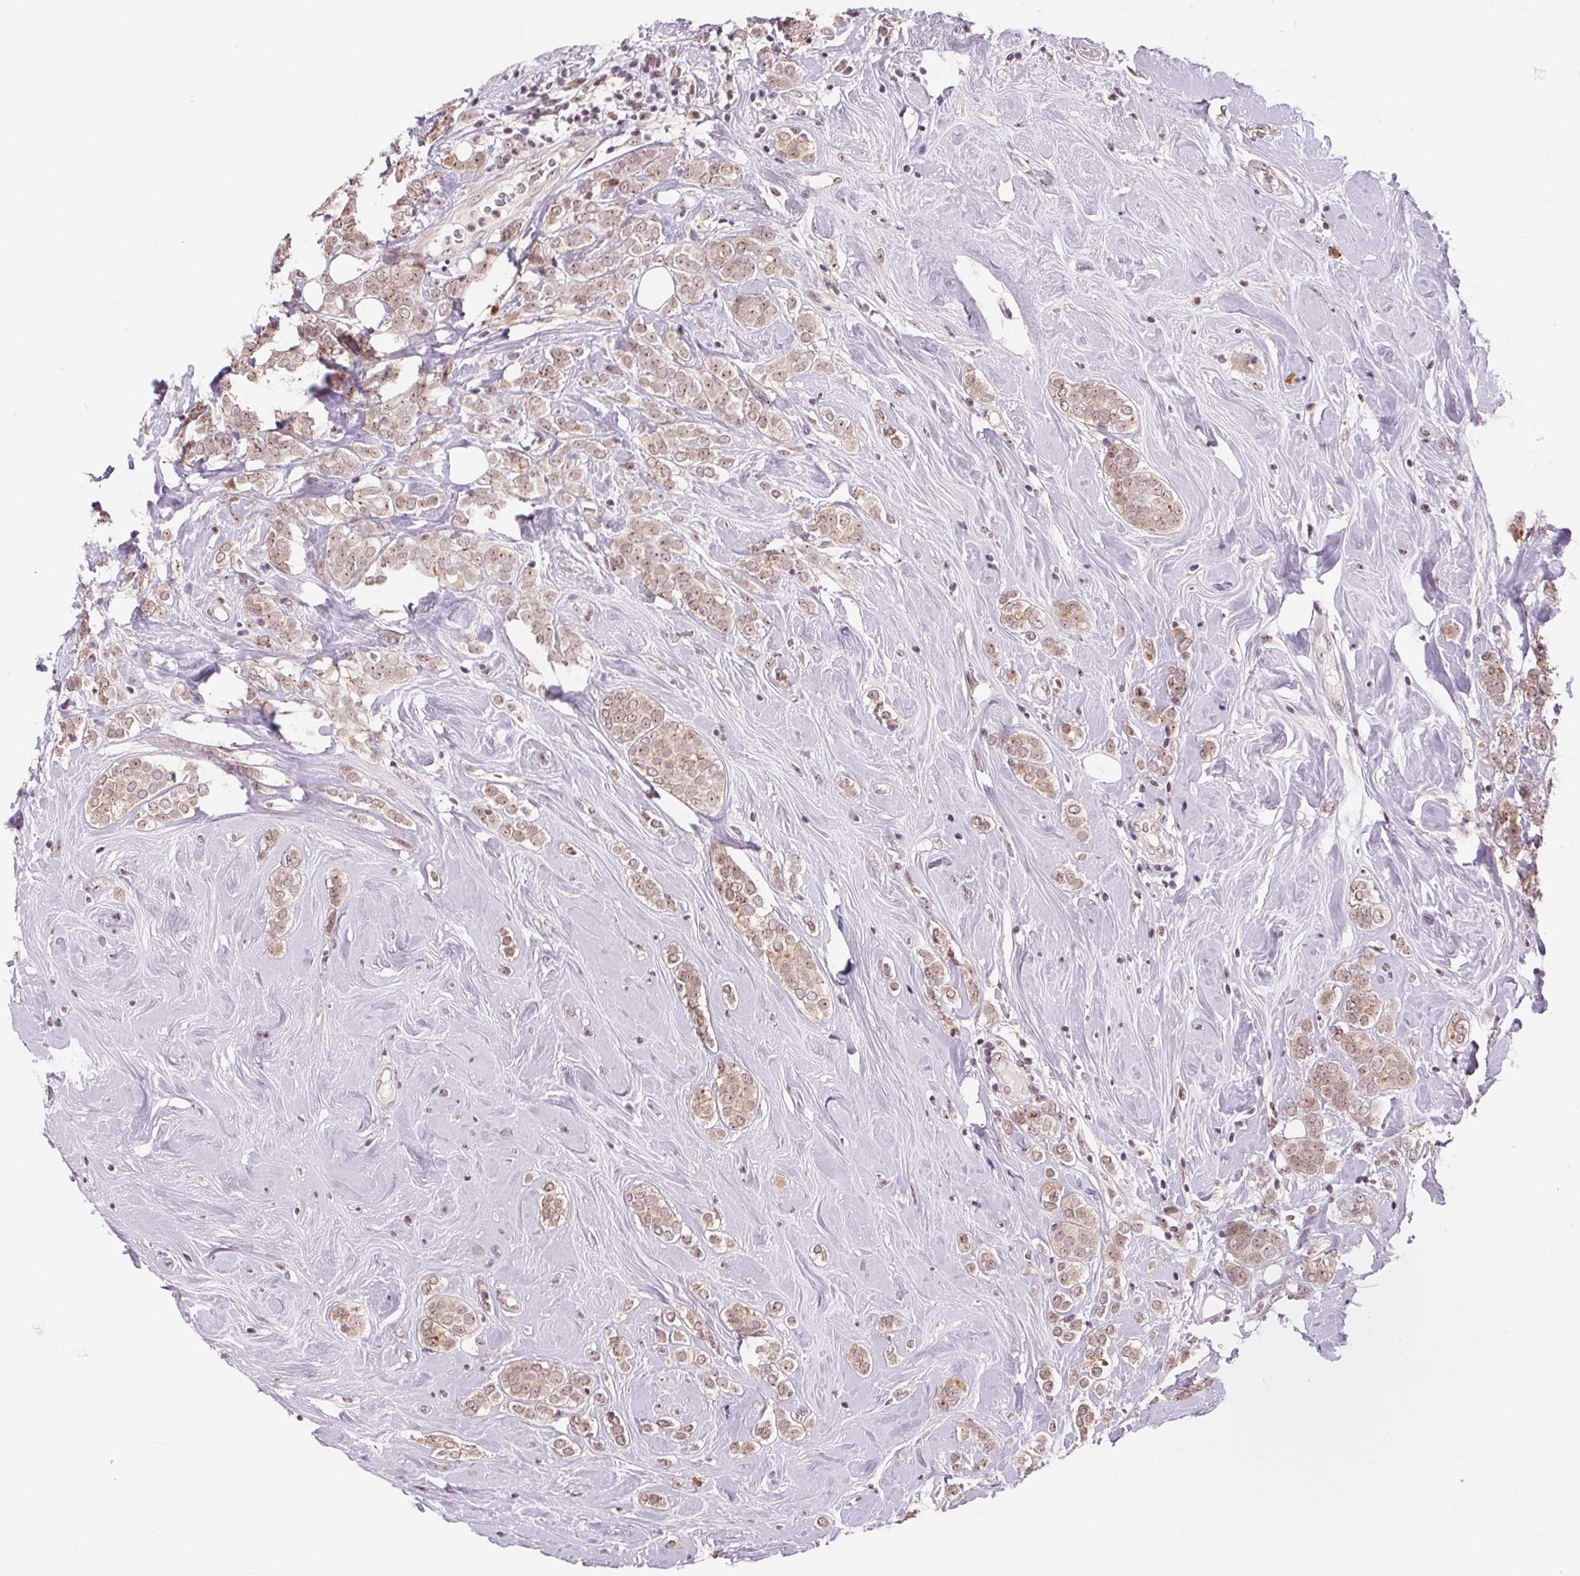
{"staining": {"intensity": "weak", "quantity": ">75%", "location": "cytoplasmic/membranous"}, "tissue": "breast cancer", "cell_type": "Tumor cells", "image_type": "cancer", "snomed": [{"axis": "morphology", "description": "Lobular carcinoma"}, {"axis": "topography", "description": "Breast"}], "caption": "IHC (DAB) staining of human breast cancer (lobular carcinoma) exhibits weak cytoplasmic/membranous protein positivity in approximately >75% of tumor cells.", "gene": "CHMP4B", "patient": {"sex": "female", "age": 49}}